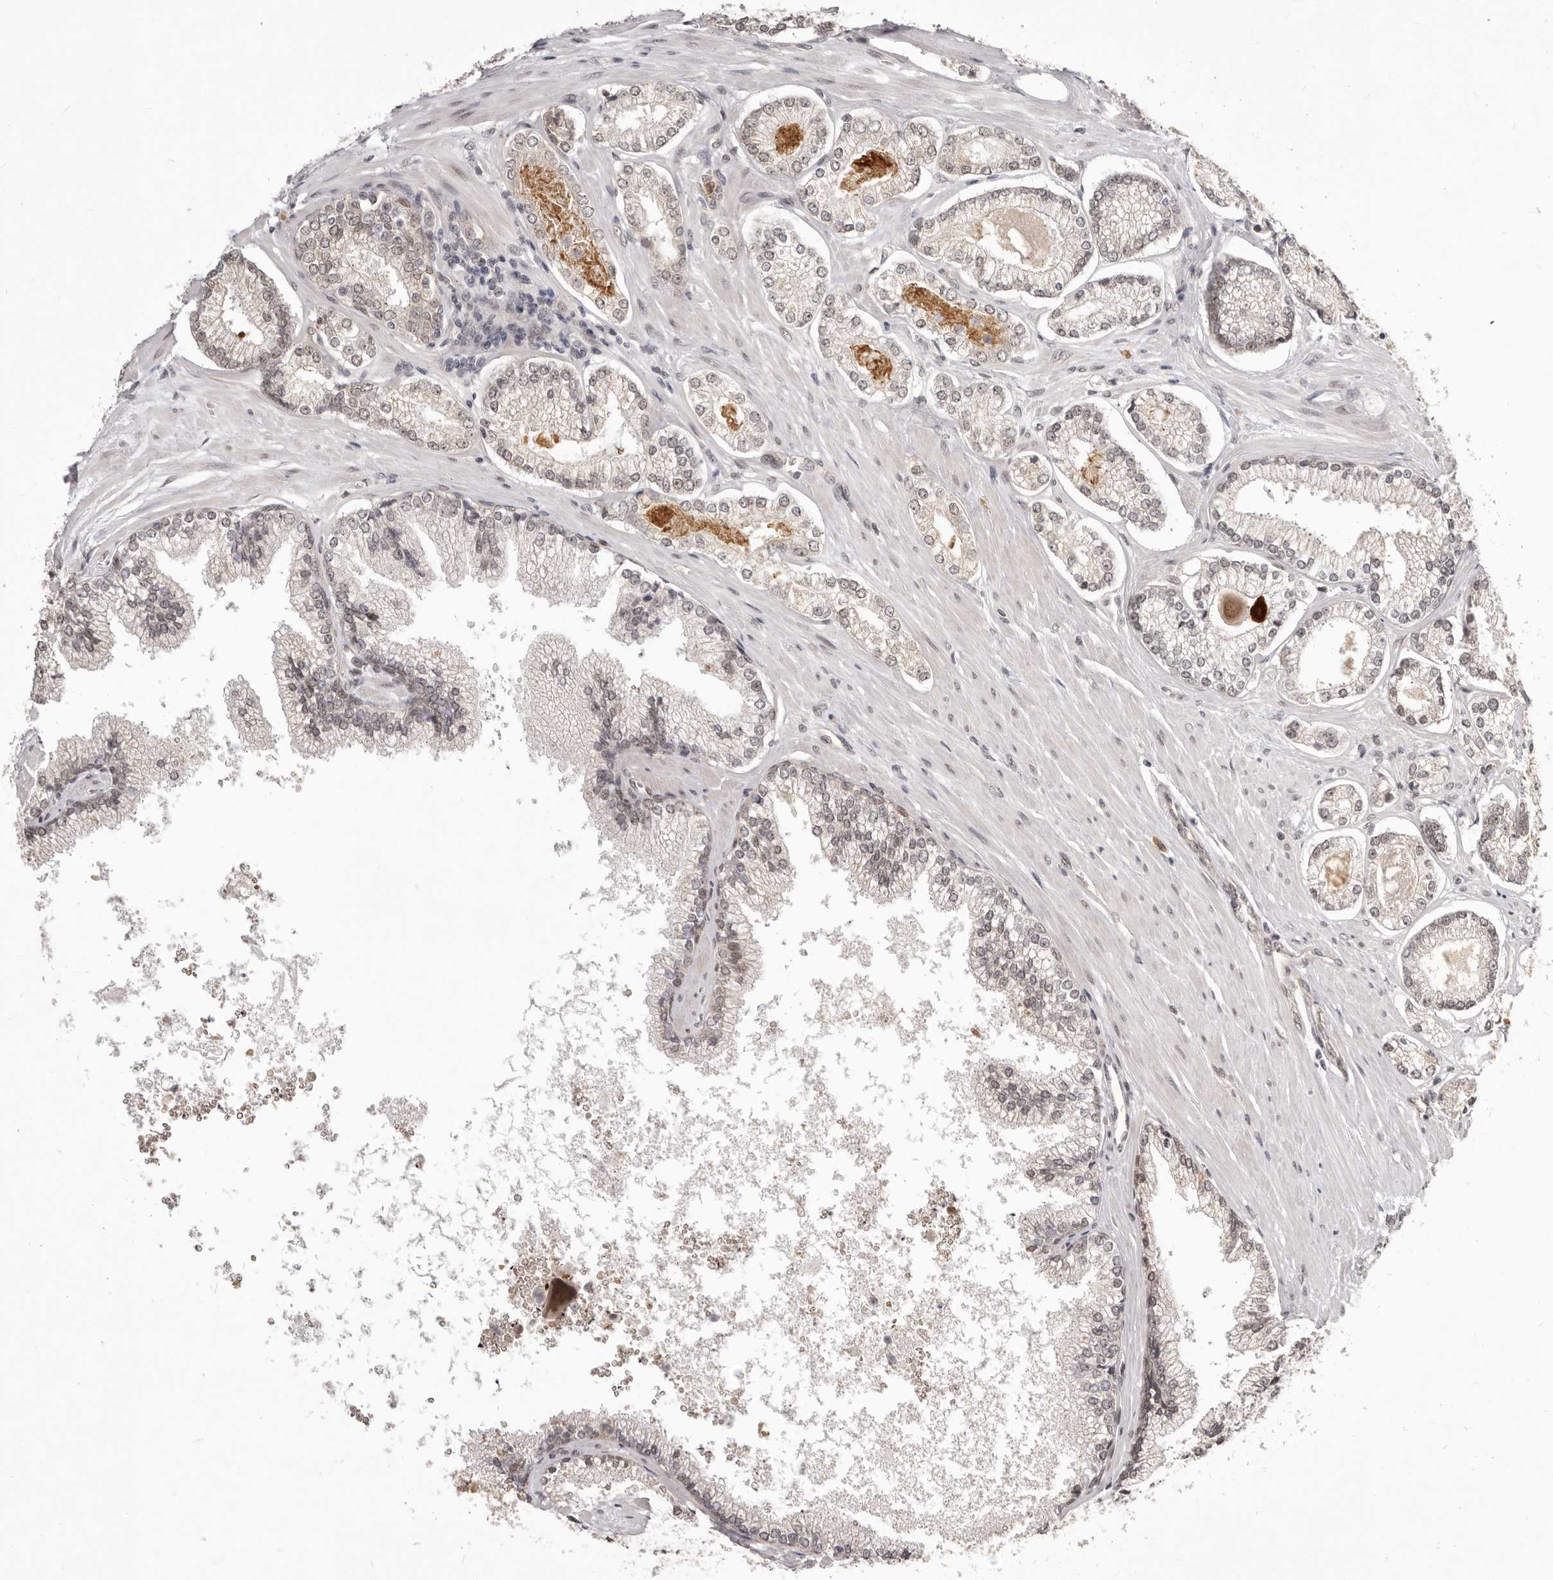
{"staining": {"intensity": "weak", "quantity": "<25%", "location": "nuclear"}, "tissue": "prostate cancer", "cell_type": "Tumor cells", "image_type": "cancer", "snomed": [{"axis": "morphology", "description": "Adenocarcinoma, High grade"}, {"axis": "topography", "description": "Prostate"}], "caption": "There is no significant expression in tumor cells of prostate cancer.", "gene": "RNF2", "patient": {"sex": "male", "age": 73}}